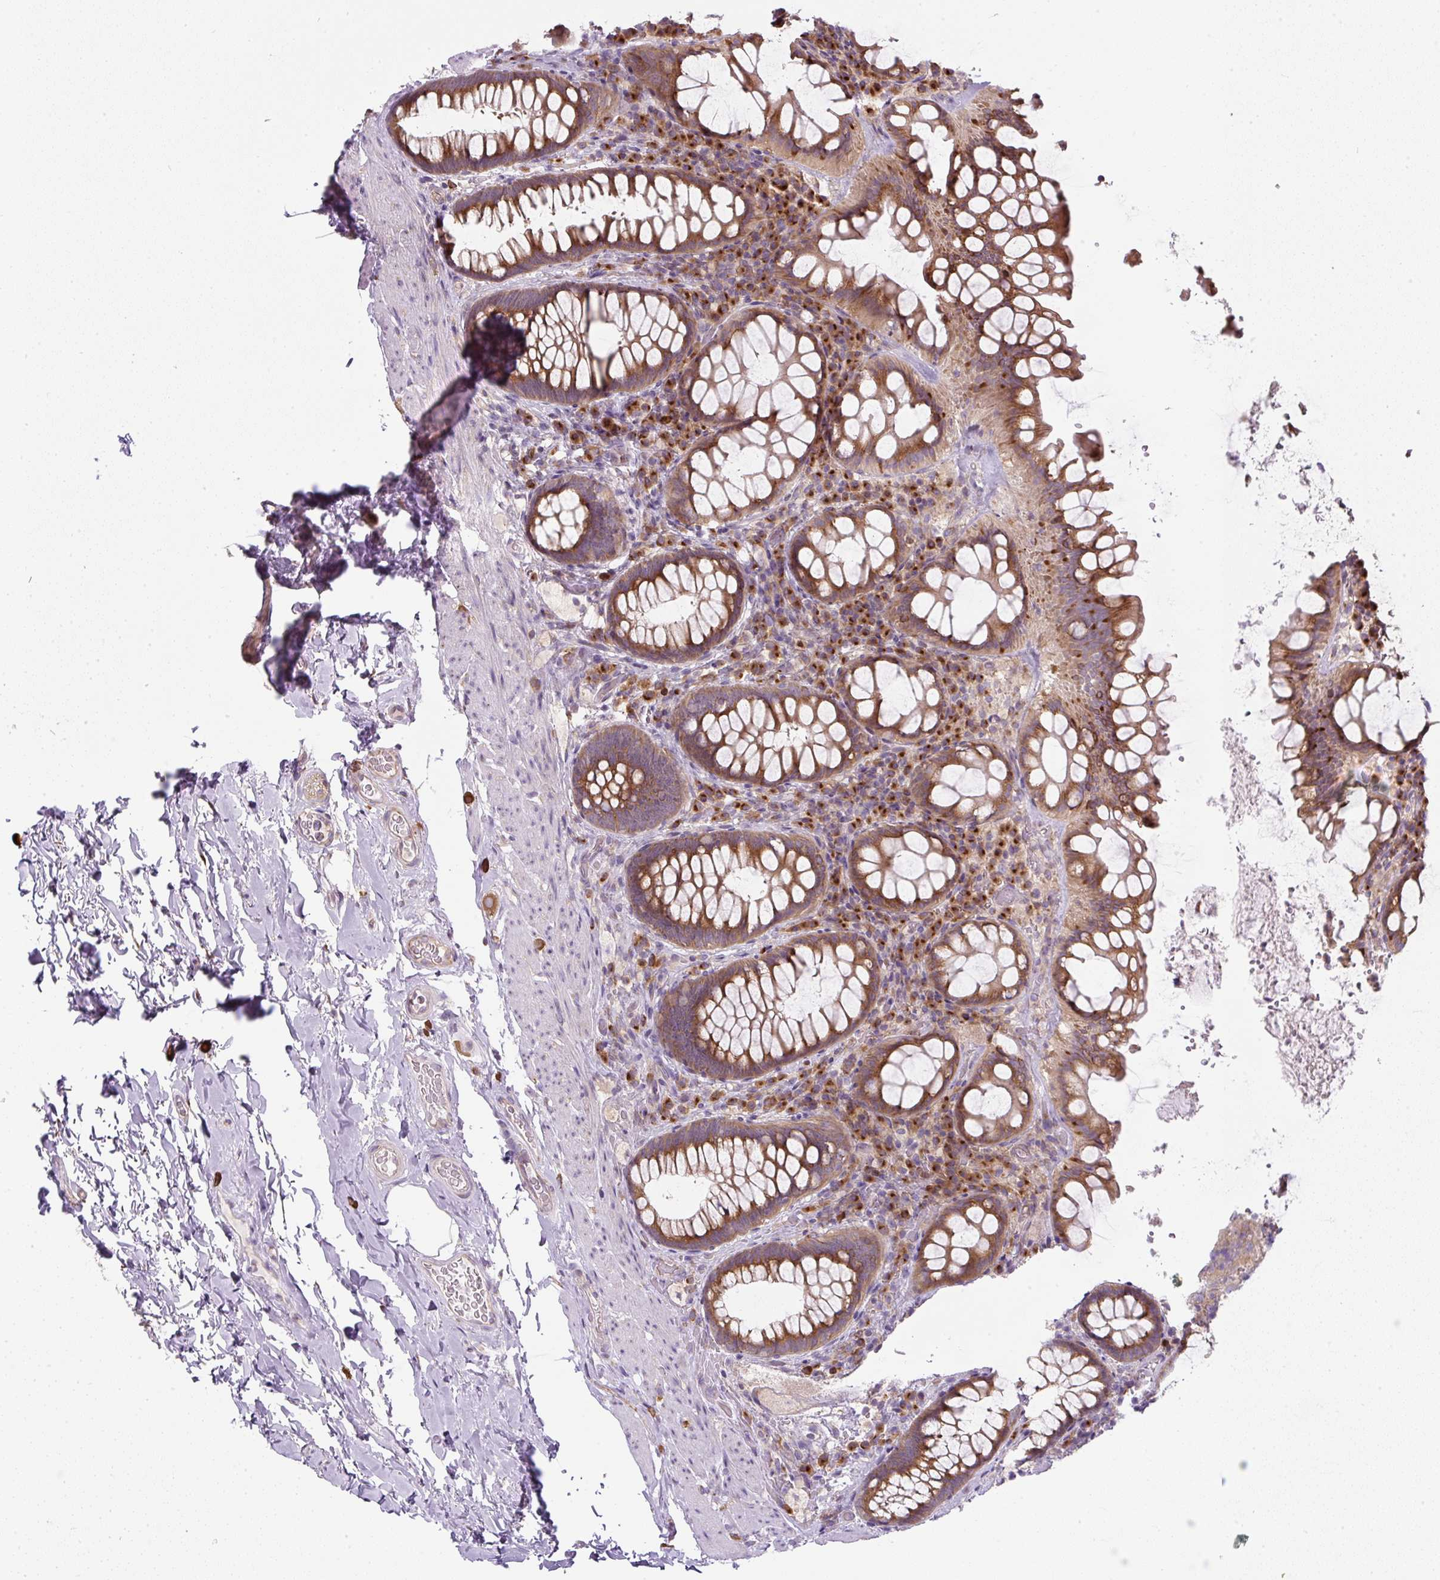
{"staining": {"intensity": "strong", "quantity": ">75%", "location": "cytoplasmic/membranous"}, "tissue": "rectum", "cell_type": "Glandular cells", "image_type": "normal", "snomed": [{"axis": "morphology", "description": "Normal tissue, NOS"}, {"axis": "topography", "description": "Rectum"}], "caption": "Brown immunohistochemical staining in benign human rectum reveals strong cytoplasmic/membranous positivity in about >75% of glandular cells.", "gene": "MLX", "patient": {"sex": "female", "age": 69}}